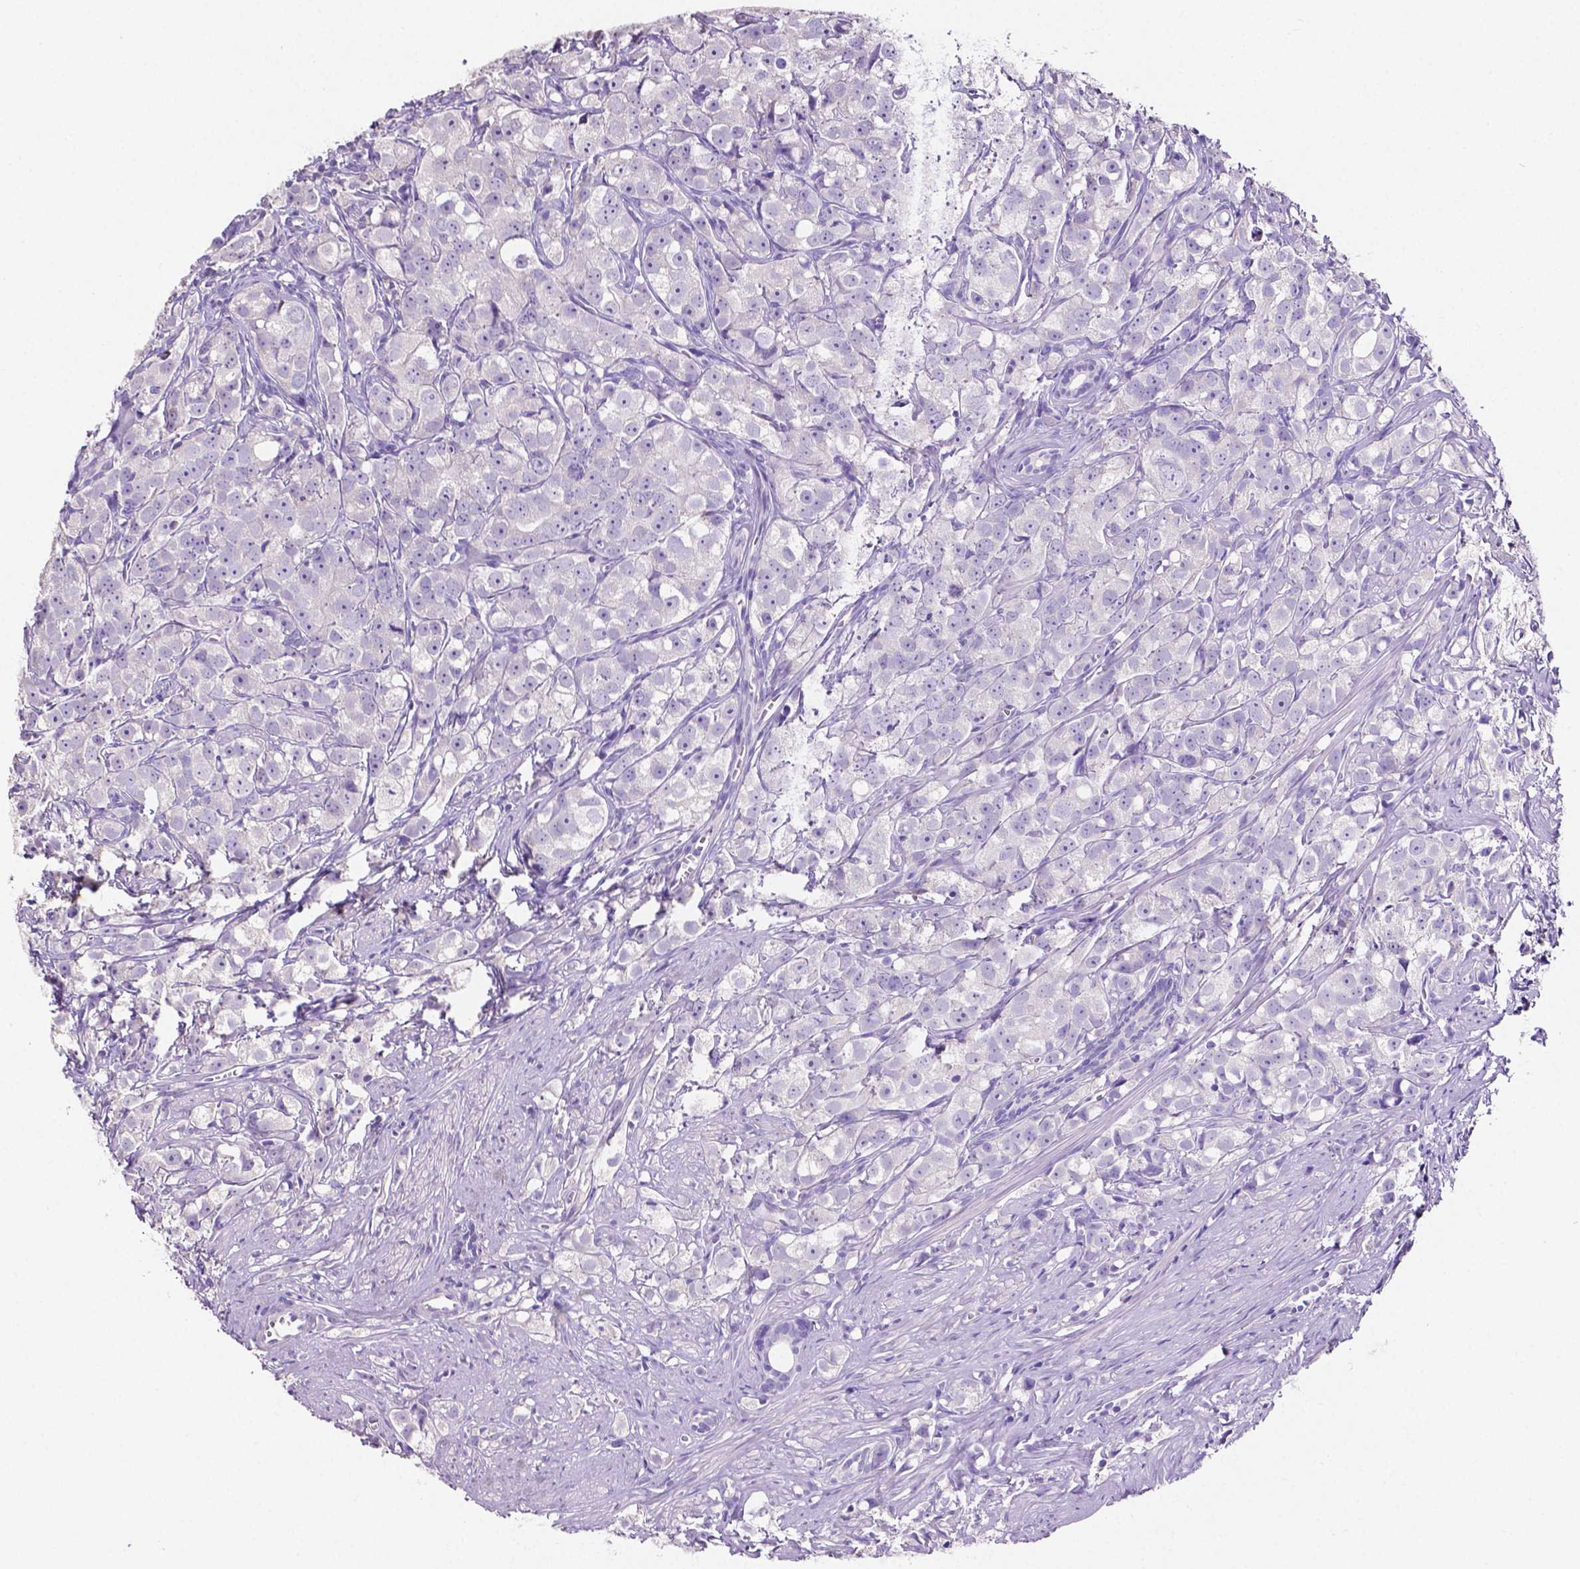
{"staining": {"intensity": "negative", "quantity": "none", "location": "none"}, "tissue": "prostate cancer", "cell_type": "Tumor cells", "image_type": "cancer", "snomed": [{"axis": "morphology", "description": "Adenocarcinoma, High grade"}, {"axis": "topography", "description": "Prostate"}], "caption": "High magnification brightfield microscopy of prostate cancer stained with DAB (brown) and counterstained with hematoxylin (blue): tumor cells show no significant staining.", "gene": "SLC22A2", "patient": {"sex": "male", "age": 68}}